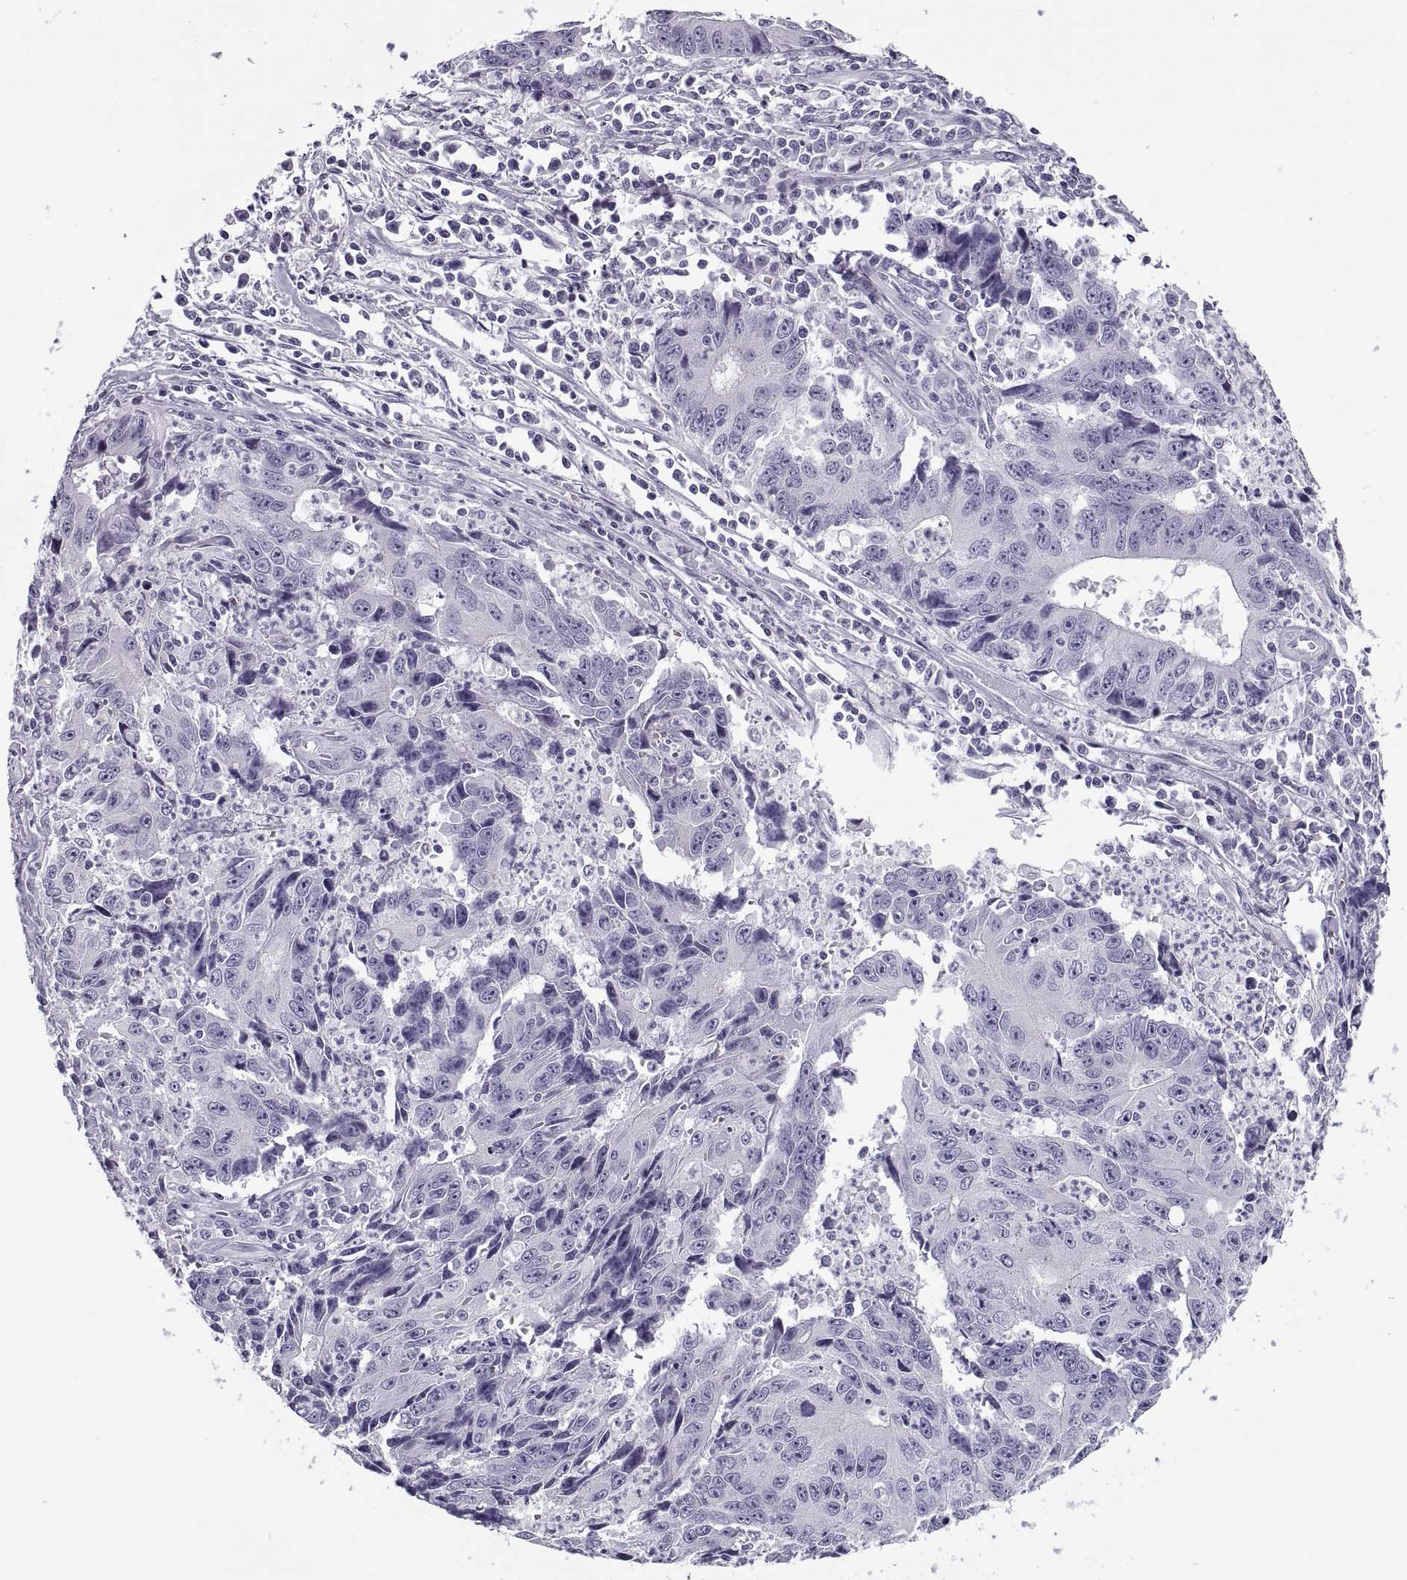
{"staining": {"intensity": "negative", "quantity": "none", "location": "none"}, "tissue": "liver cancer", "cell_type": "Tumor cells", "image_type": "cancer", "snomed": [{"axis": "morphology", "description": "Cholangiocarcinoma"}, {"axis": "topography", "description": "Liver"}], "caption": "Protein analysis of cholangiocarcinoma (liver) displays no significant staining in tumor cells.", "gene": "RLBP1", "patient": {"sex": "male", "age": 65}}